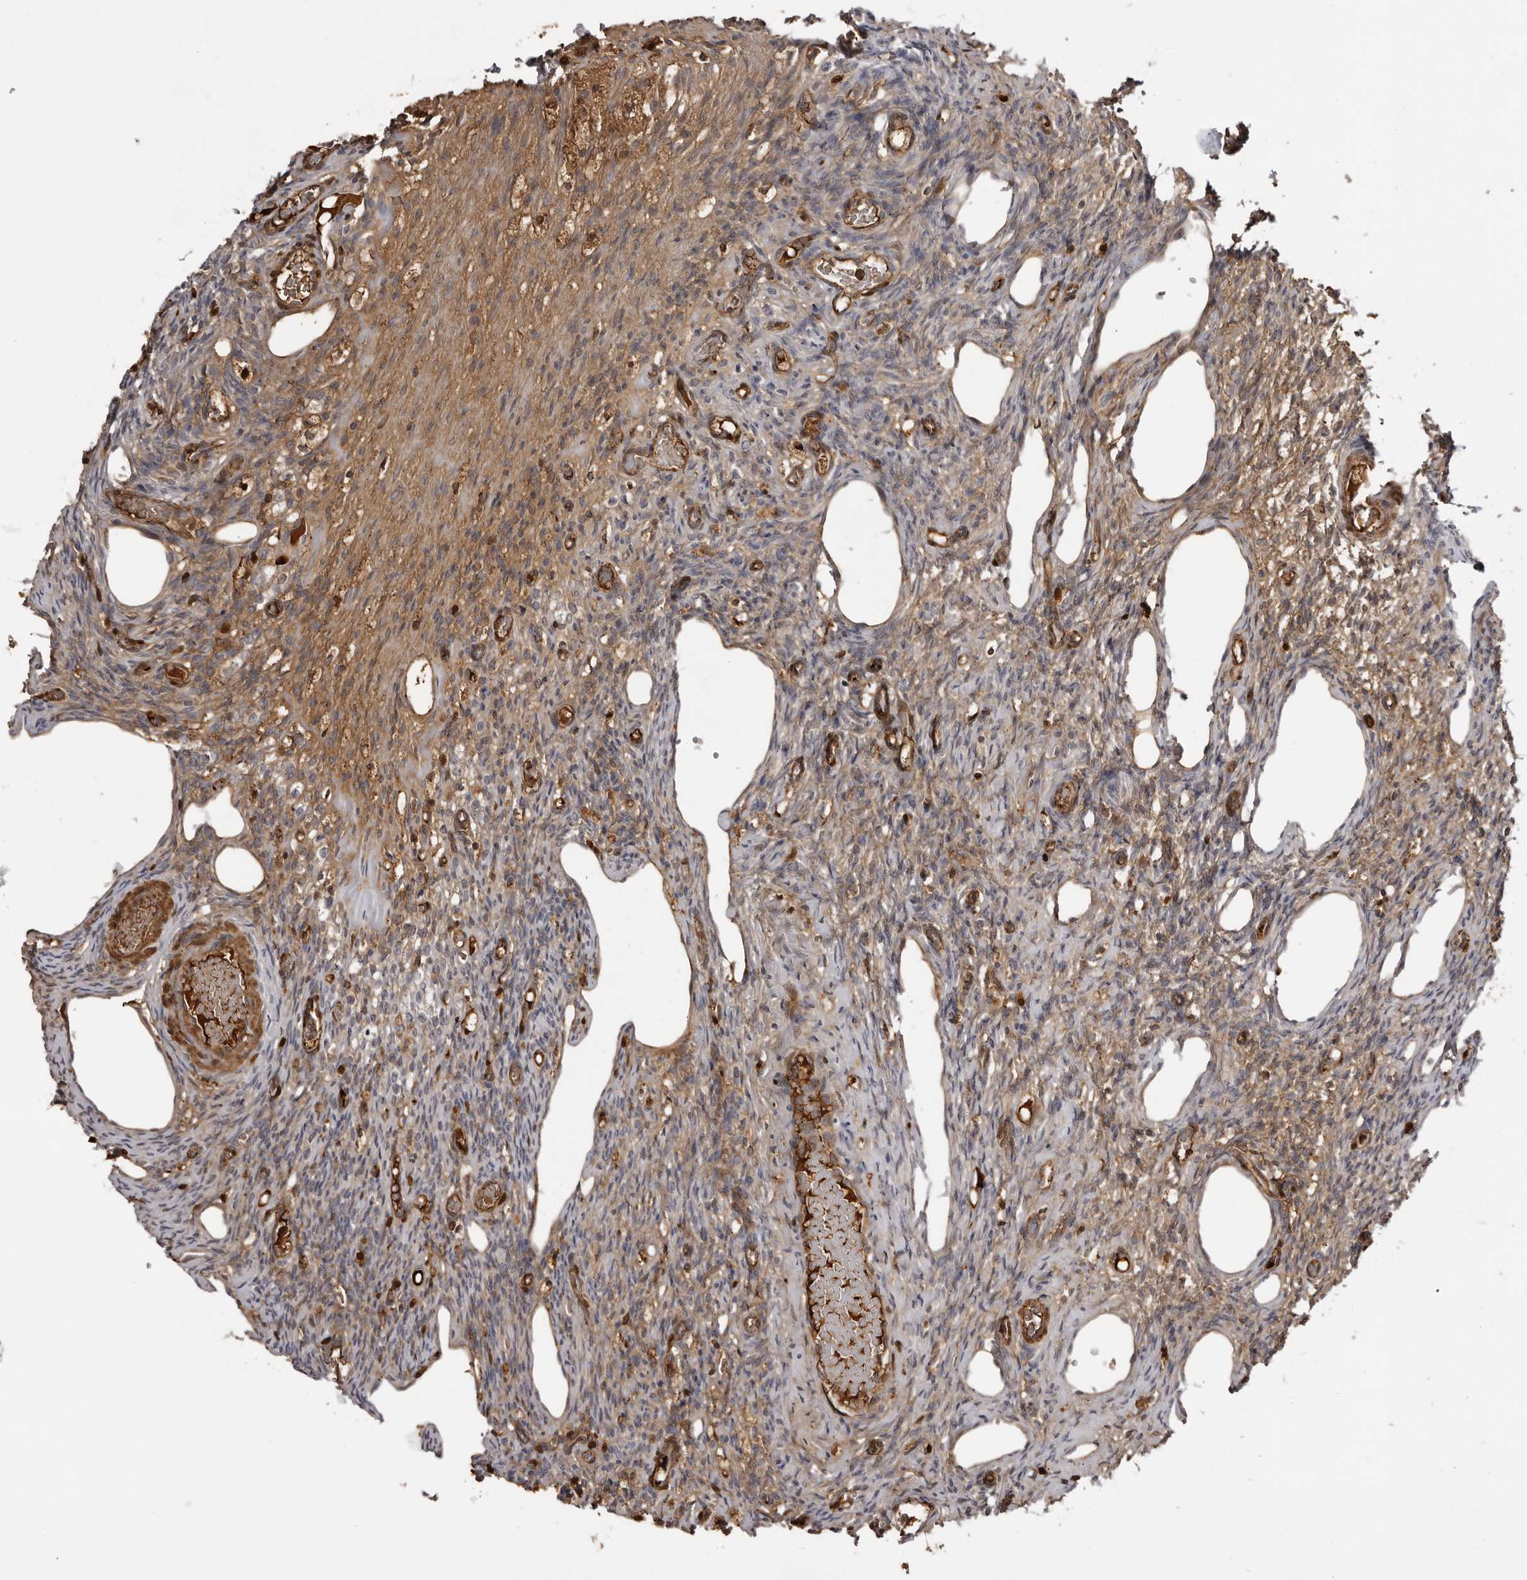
{"staining": {"intensity": "weak", "quantity": ">75%", "location": "cytoplasmic/membranous"}, "tissue": "ovary", "cell_type": "Follicle cells", "image_type": "normal", "snomed": [{"axis": "morphology", "description": "Normal tissue, NOS"}, {"axis": "topography", "description": "Ovary"}], "caption": "A brown stain labels weak cytoplasmic/membranous expression of a protein in follicle cells of unremarkable human ovary. (DAB (3,3'-diaminobenzidine) = brown stain, brightfield microscopy at high magnification).", "gene": "PLEKHF2", "patient": {"sex": "female", "age": 33}}